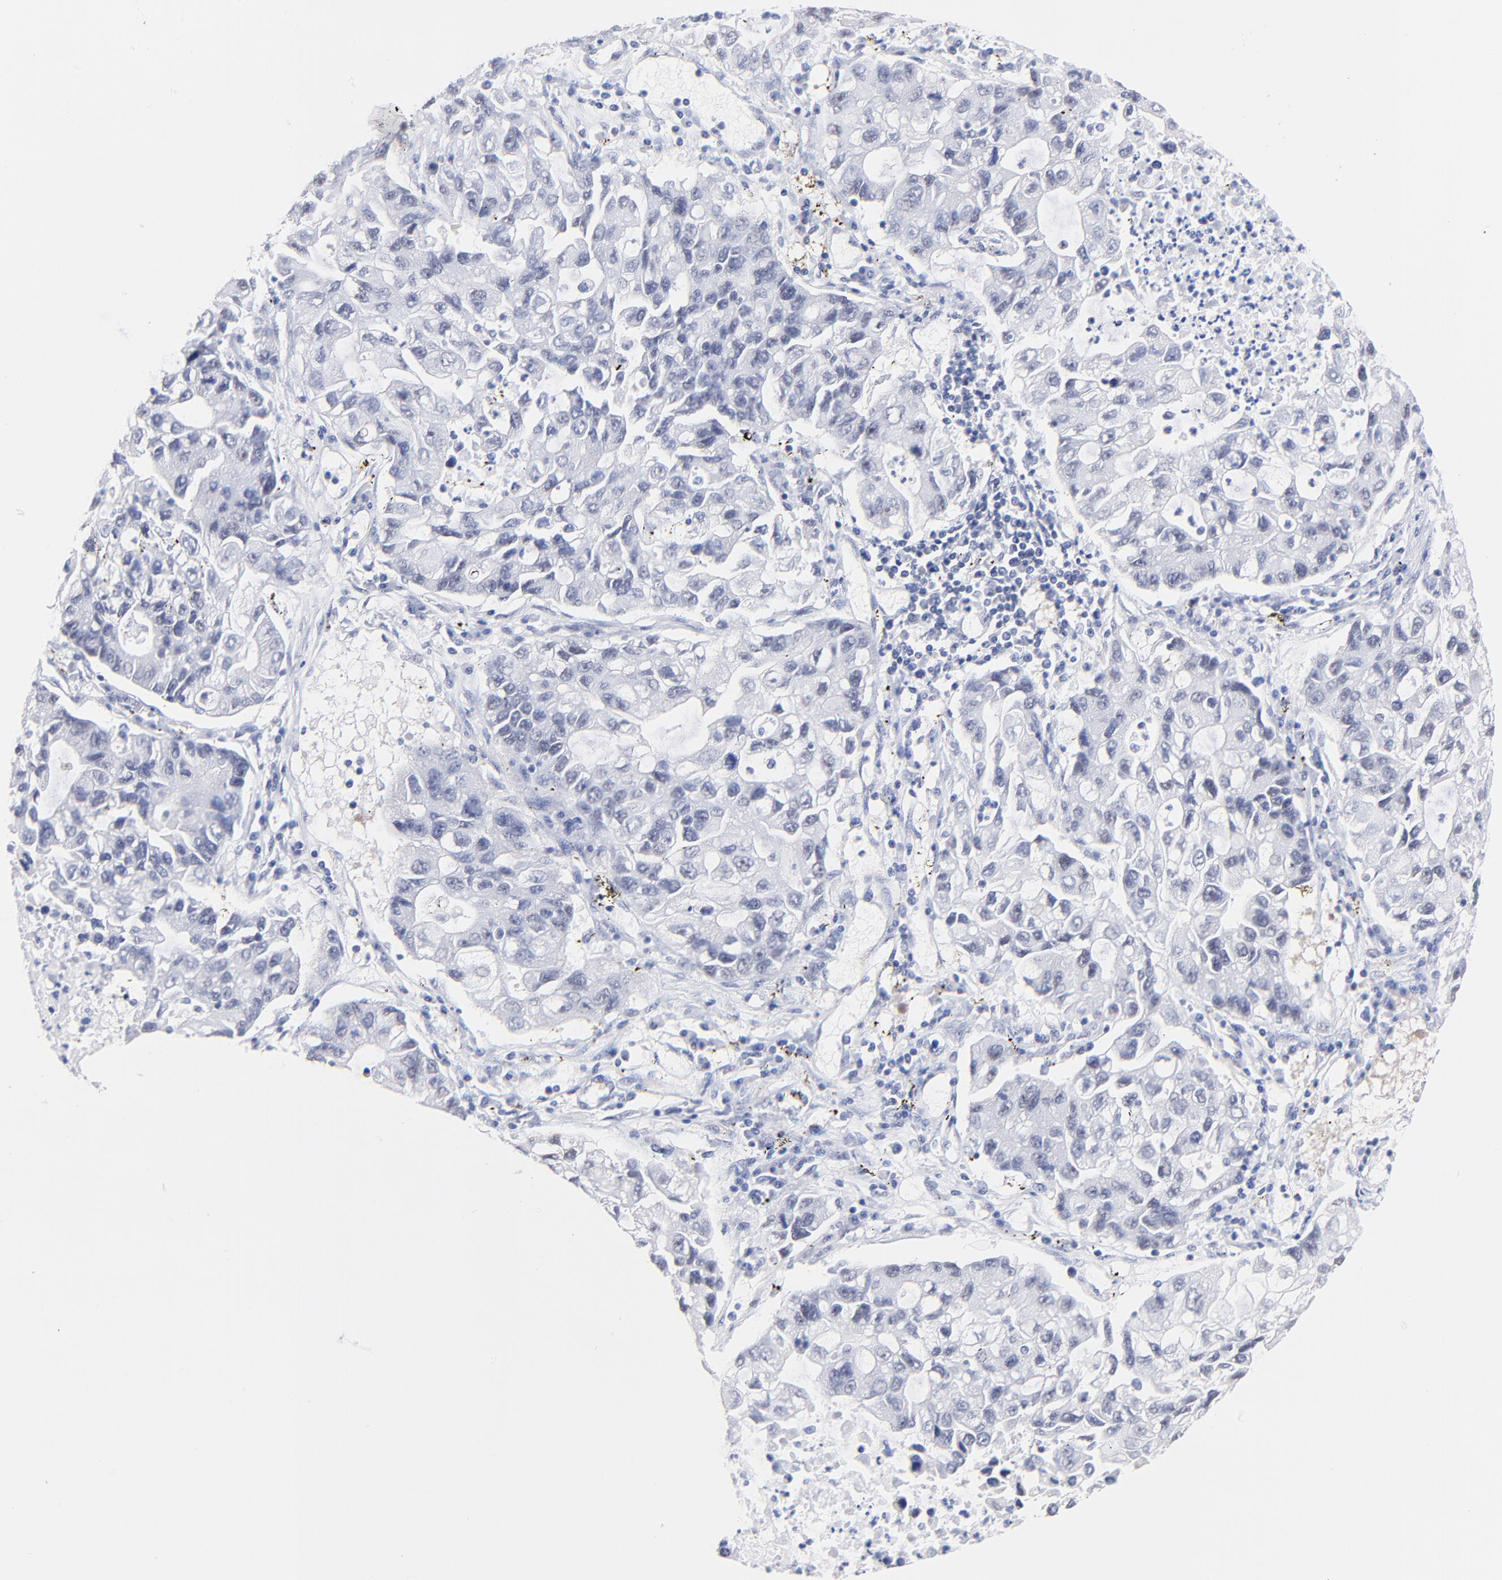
{"staining": {"intensity": "negative", "quantity": "none", "location": "none"}, "tissue": "lung cancer", "cell_type": "Tumor cells", "image_type": "cancer", "snomed": [{"axis": "morphology", "description": "Adenocarcinoma, NOS"}, {"axis": "topography", "description": "Lung"}], "caption": "The immunohistochemistry micrograph has no significant expression in tumor cells of lung cancer tissue.", "gene": "ZNF74", "patient": {"sex": "female", "age": 51}}